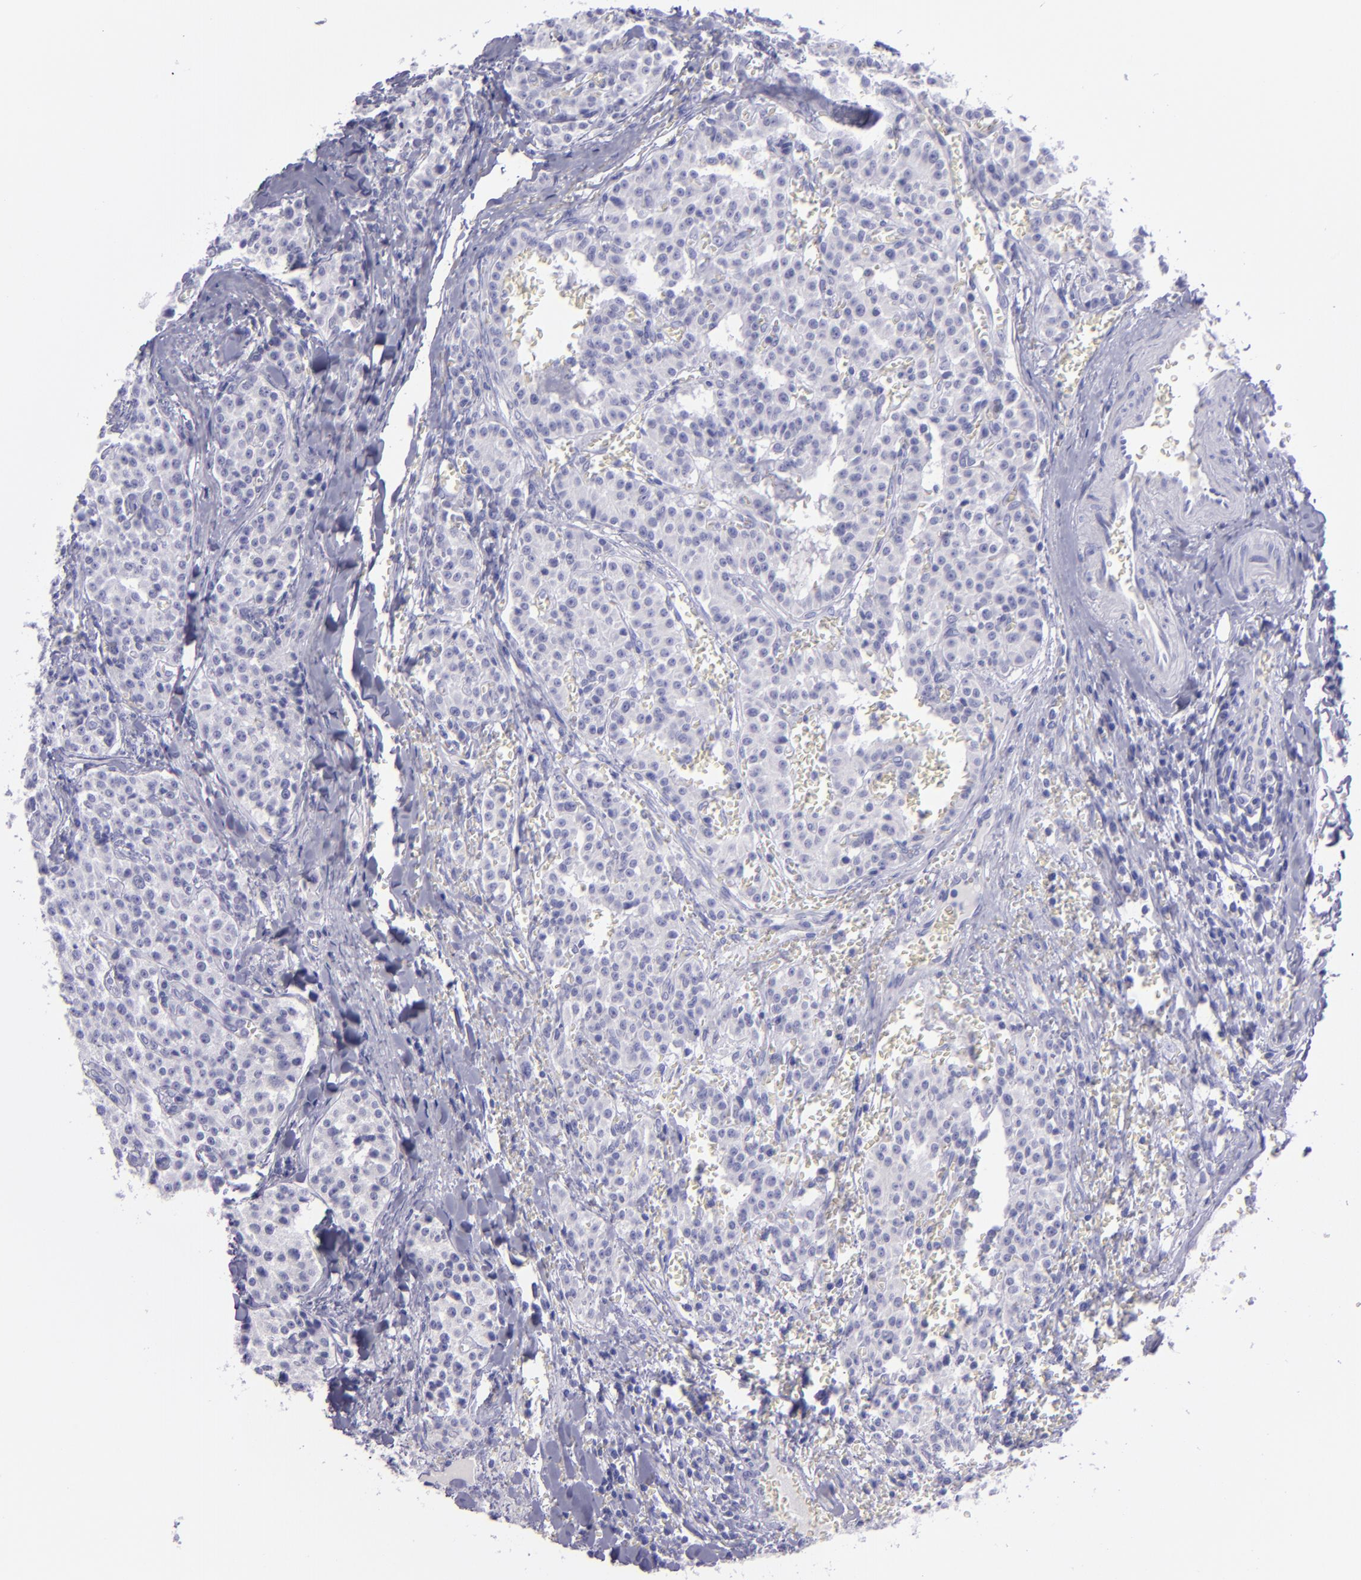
{"staining": {"intensity": "negative", "quantity": "none", "location": "none"}, "tissue": "carcinoid", "cell_type": "Tumor cells", "image_type": "cancer", "snomed": [{"axis": "morphology", "description": "Carcinoid, malignant, NOS"}, {"axis": "topography", "description": "Stomach"}], "caption": "Malignant carcinoid was stained to show a protein in brown. There is no significant staining in tumor cells. Brightfield microscopy of IHC stained with DAB (3,3'-diaminobenzidine) (brown) and hematoxylin (blue), captured at high magnification.", "gene": "TNNT3", "patient": {"sex": "female", "age": 76}}